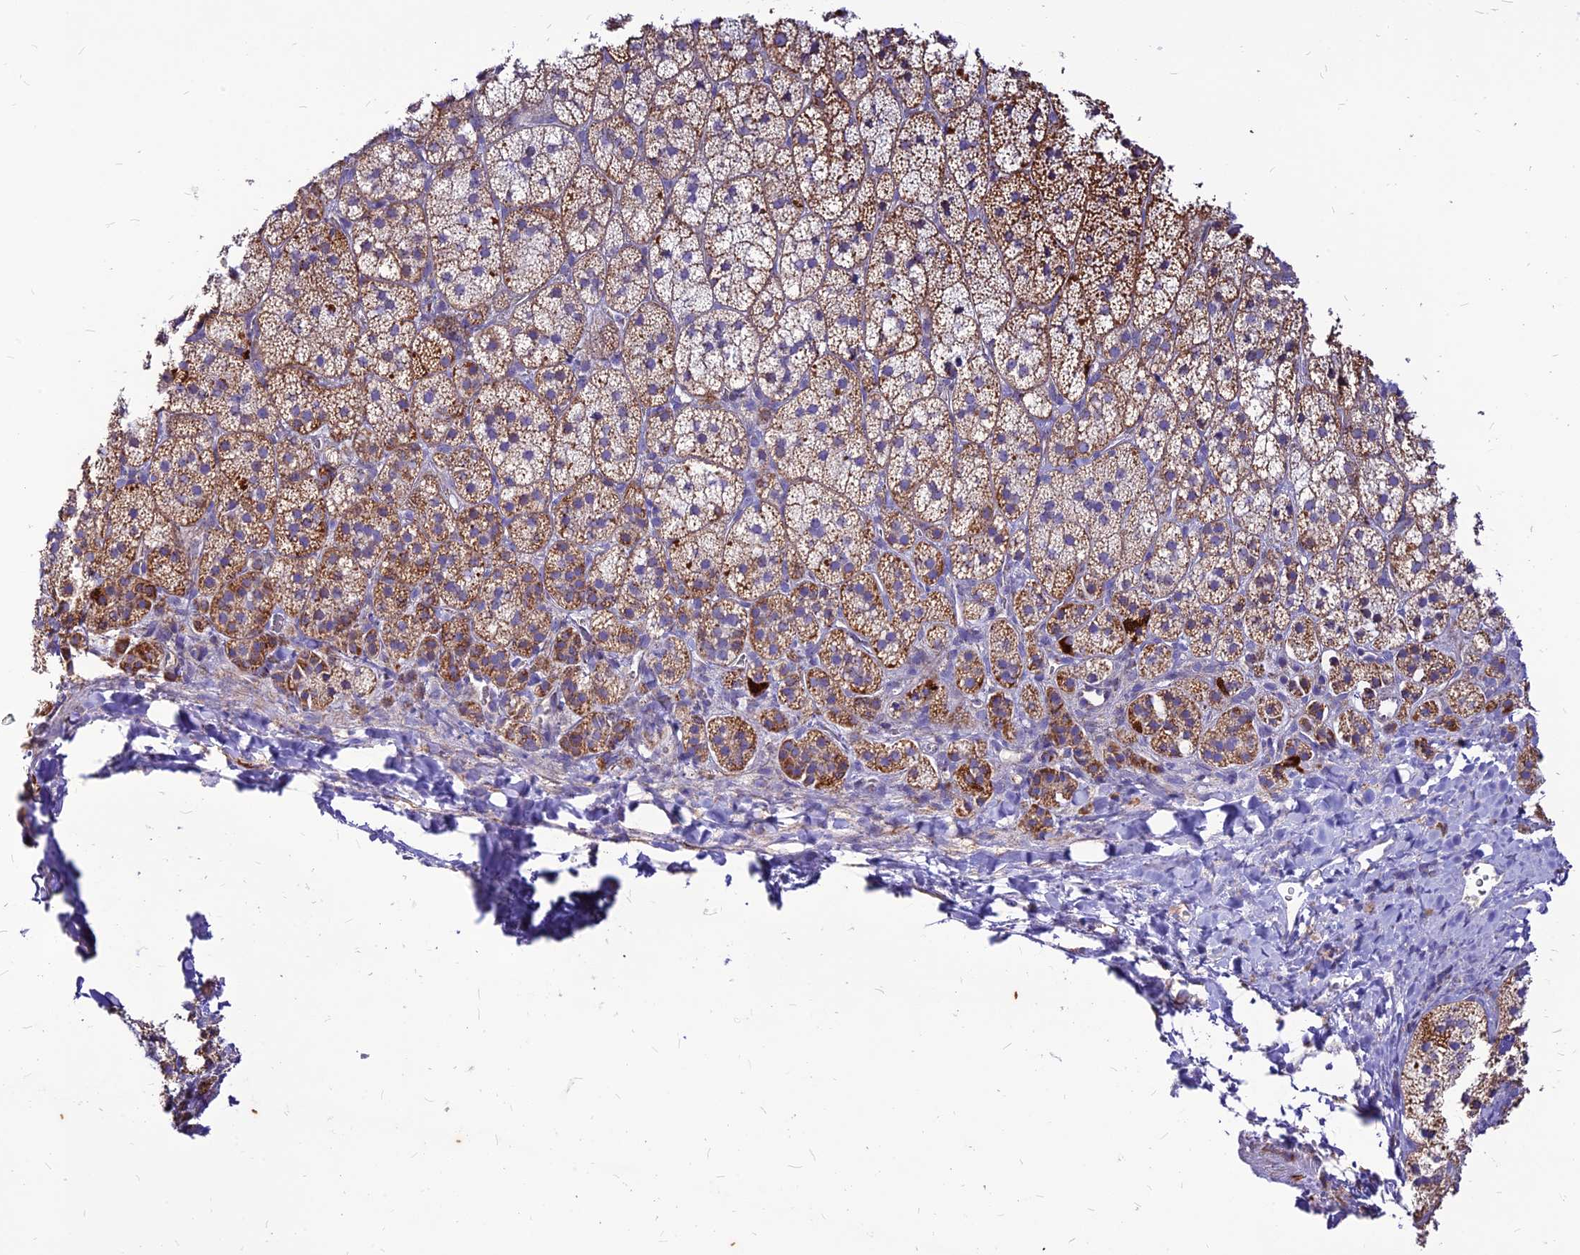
{"staining": {"intensity": "moderate", "quantity": ">75%", "location": "cytoplasmic/membranous"}, "tissue": "adrenal gland", "cell_type": "Glandular cells", "image_type": "normal", "snomed": [{"axis": "morphology", "description": "Normal tissue, NOS"}, {"axis": "topography", "description": "Adrenal gland"}], "caption": "Protein expression analysis of unremarkable adrenal gland exhibits moderate cytoplasmic/membranous positivity in approximately >75% of glandular cells.", "gene": "ECI1", "patient": {"sex": "female", "age": 44}}